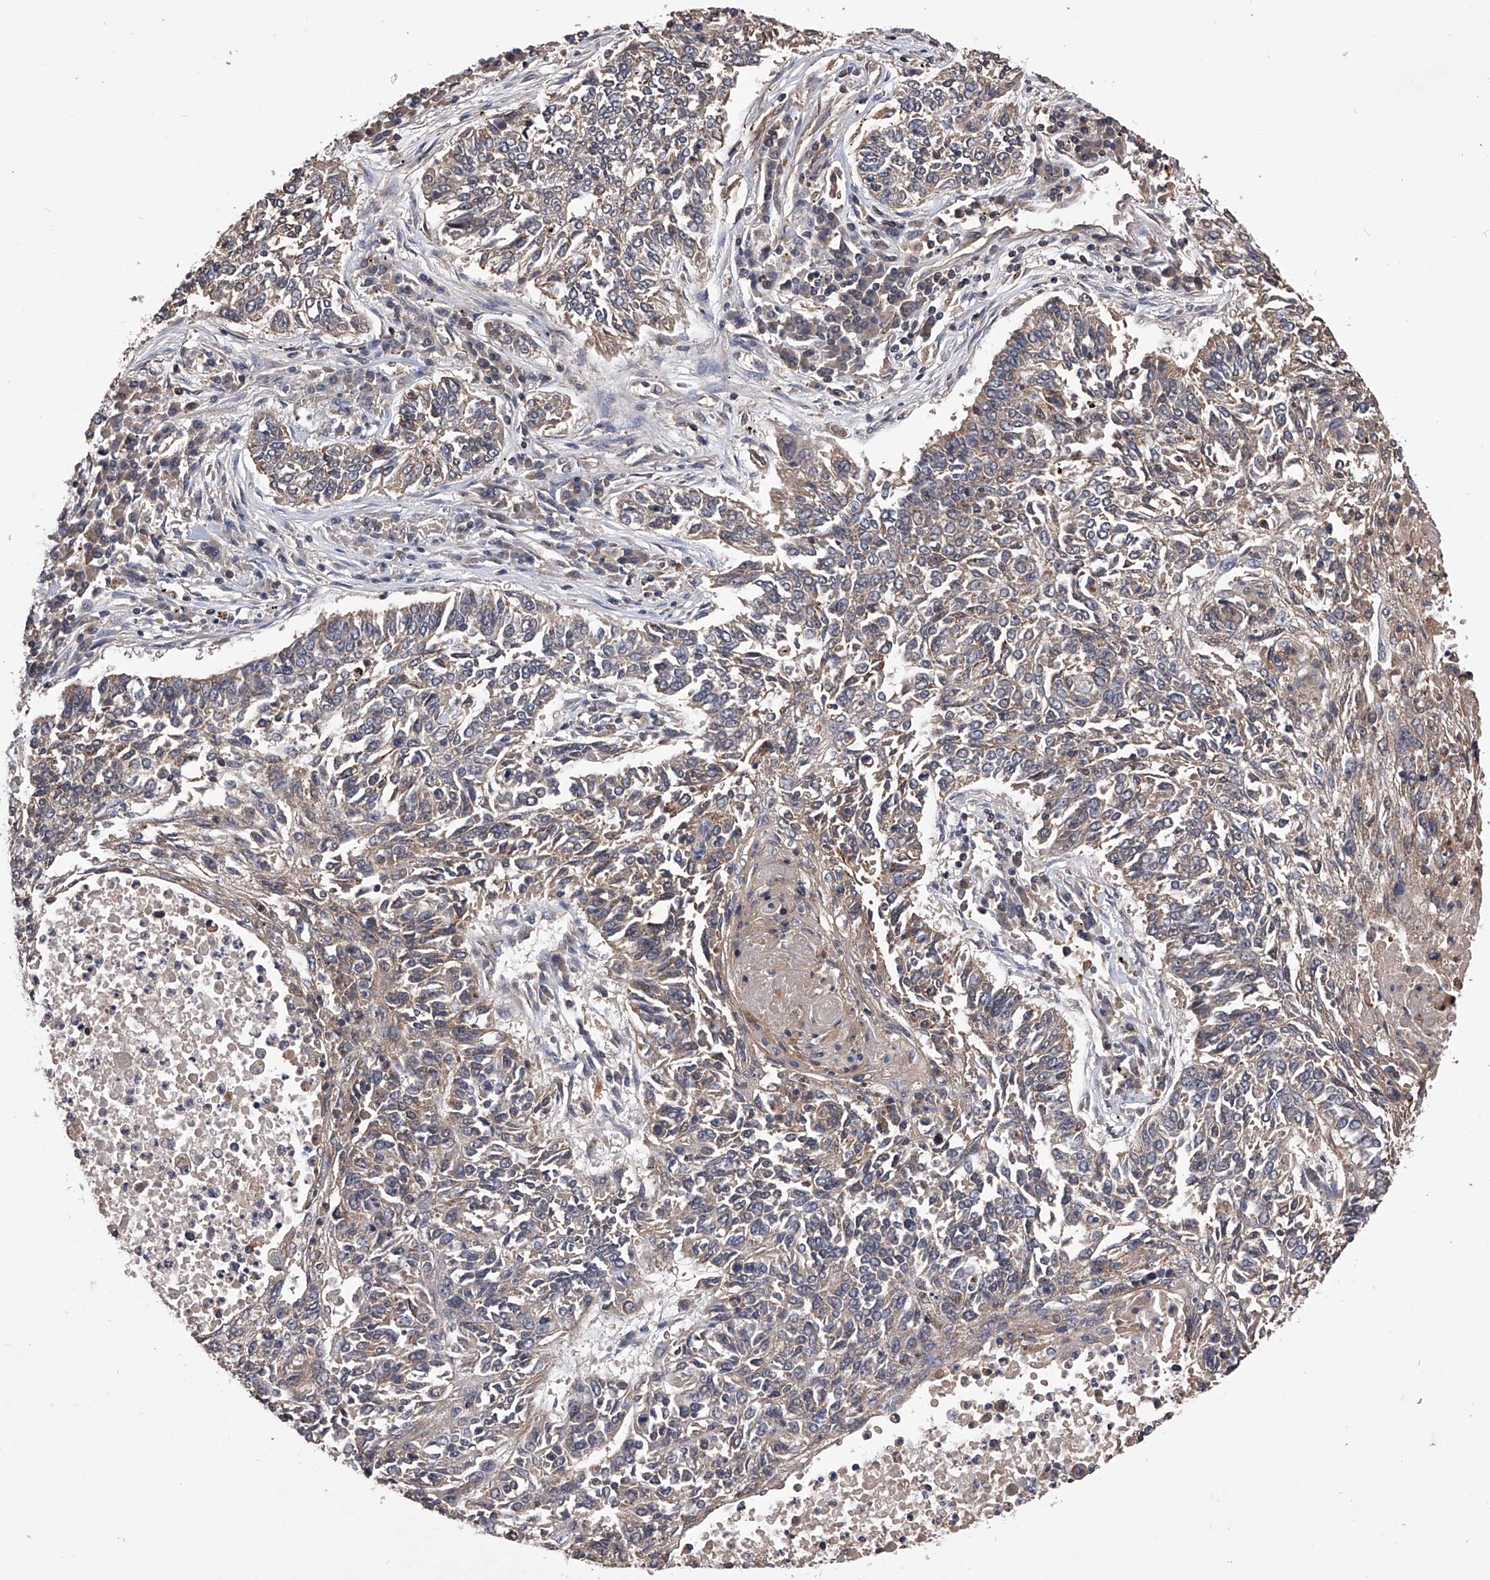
{"staining": {"intensity": "moderate", "quantity": ">75%", "location": "cytoplasmic/membranous"}, "tissue": "lung cancer", "cell_type": "Tumor cells", "image_type": "cancer", "snomed": [{"axis": "morphology", "description": "Normal tissue, NOS"}, {"axis": "morphology", "description": "Squamous cell carcinoma, NOS"}, {"axis": "topography", "description": "Cartilage tissue"}, {"axis": "topography", "description": "Bronchus"}, {"axis": "topography", "description": "Lung"}], "caption": "IHC micrograph of neoplastic tissue: human lung squamous cell carcinoma stained using IHC shows medium levels of moderate protein expression localized specifically in the cytoplasmic/membranous of tumor cells, appearing as a cytoplasmic/membranous brown color.", "gene": "CUL7", "patient": {"sex": "female", "age": 49}}